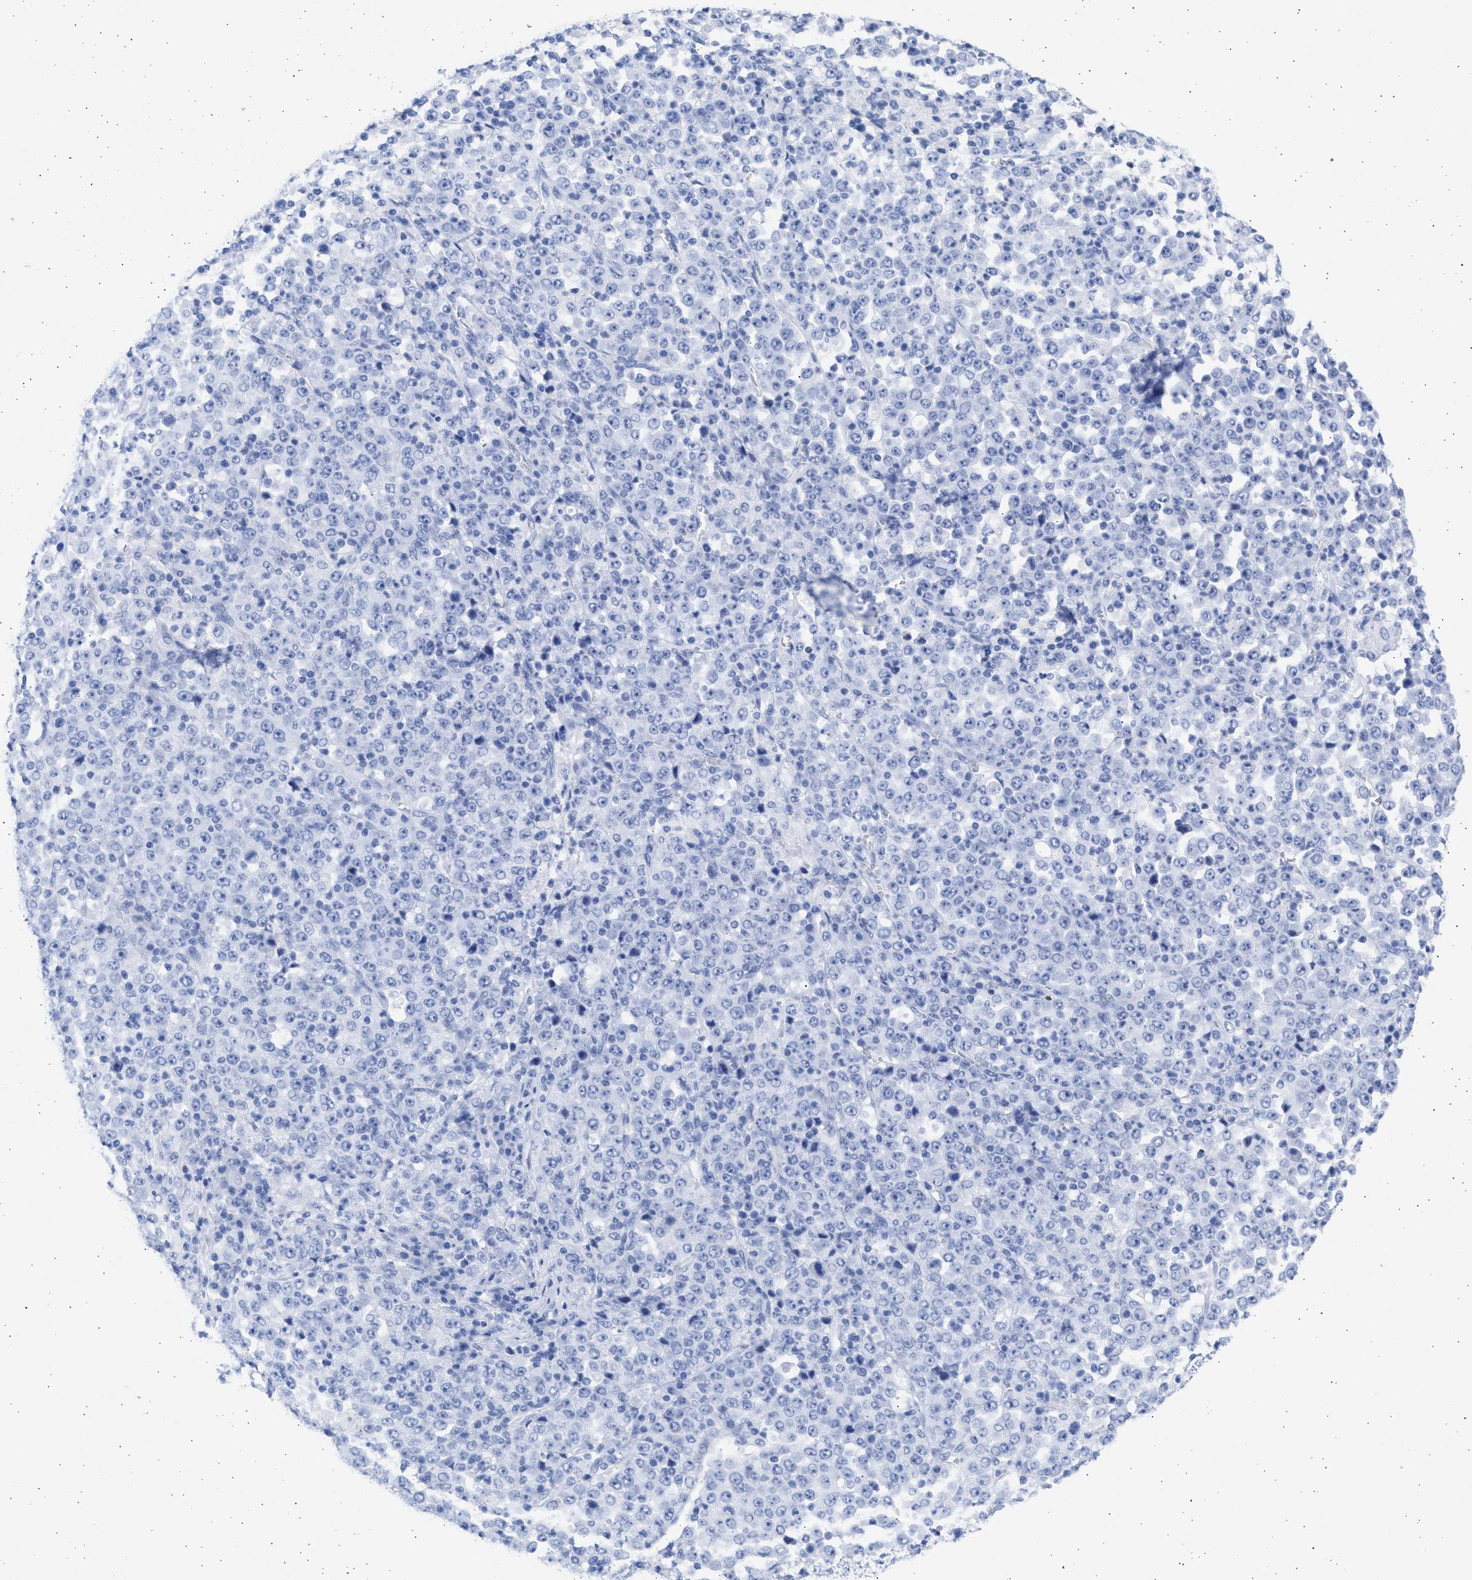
{"staining": {"intensity": "negative", "quantity": "none", "location": "none"}, "tissue": "stomach cancer", "cell_type": "Tumor cells", "image_type": "cancer", "snomed": [{"axis": "morphology", "description": "Normal tissue, NOS"}, {"axis": "morphology", "description": "Adenocarcinoma, NOS"}, {"axis": "topography", "description": "Stomach, upper"}, {"axis": "topography", "description": "Stomach"}], "caption": "The image displays no staining of tumor cells in adenocarcinoma (stomach).", "gene": "ALDOC", "patient": {"sex": "male", "age": 59}}